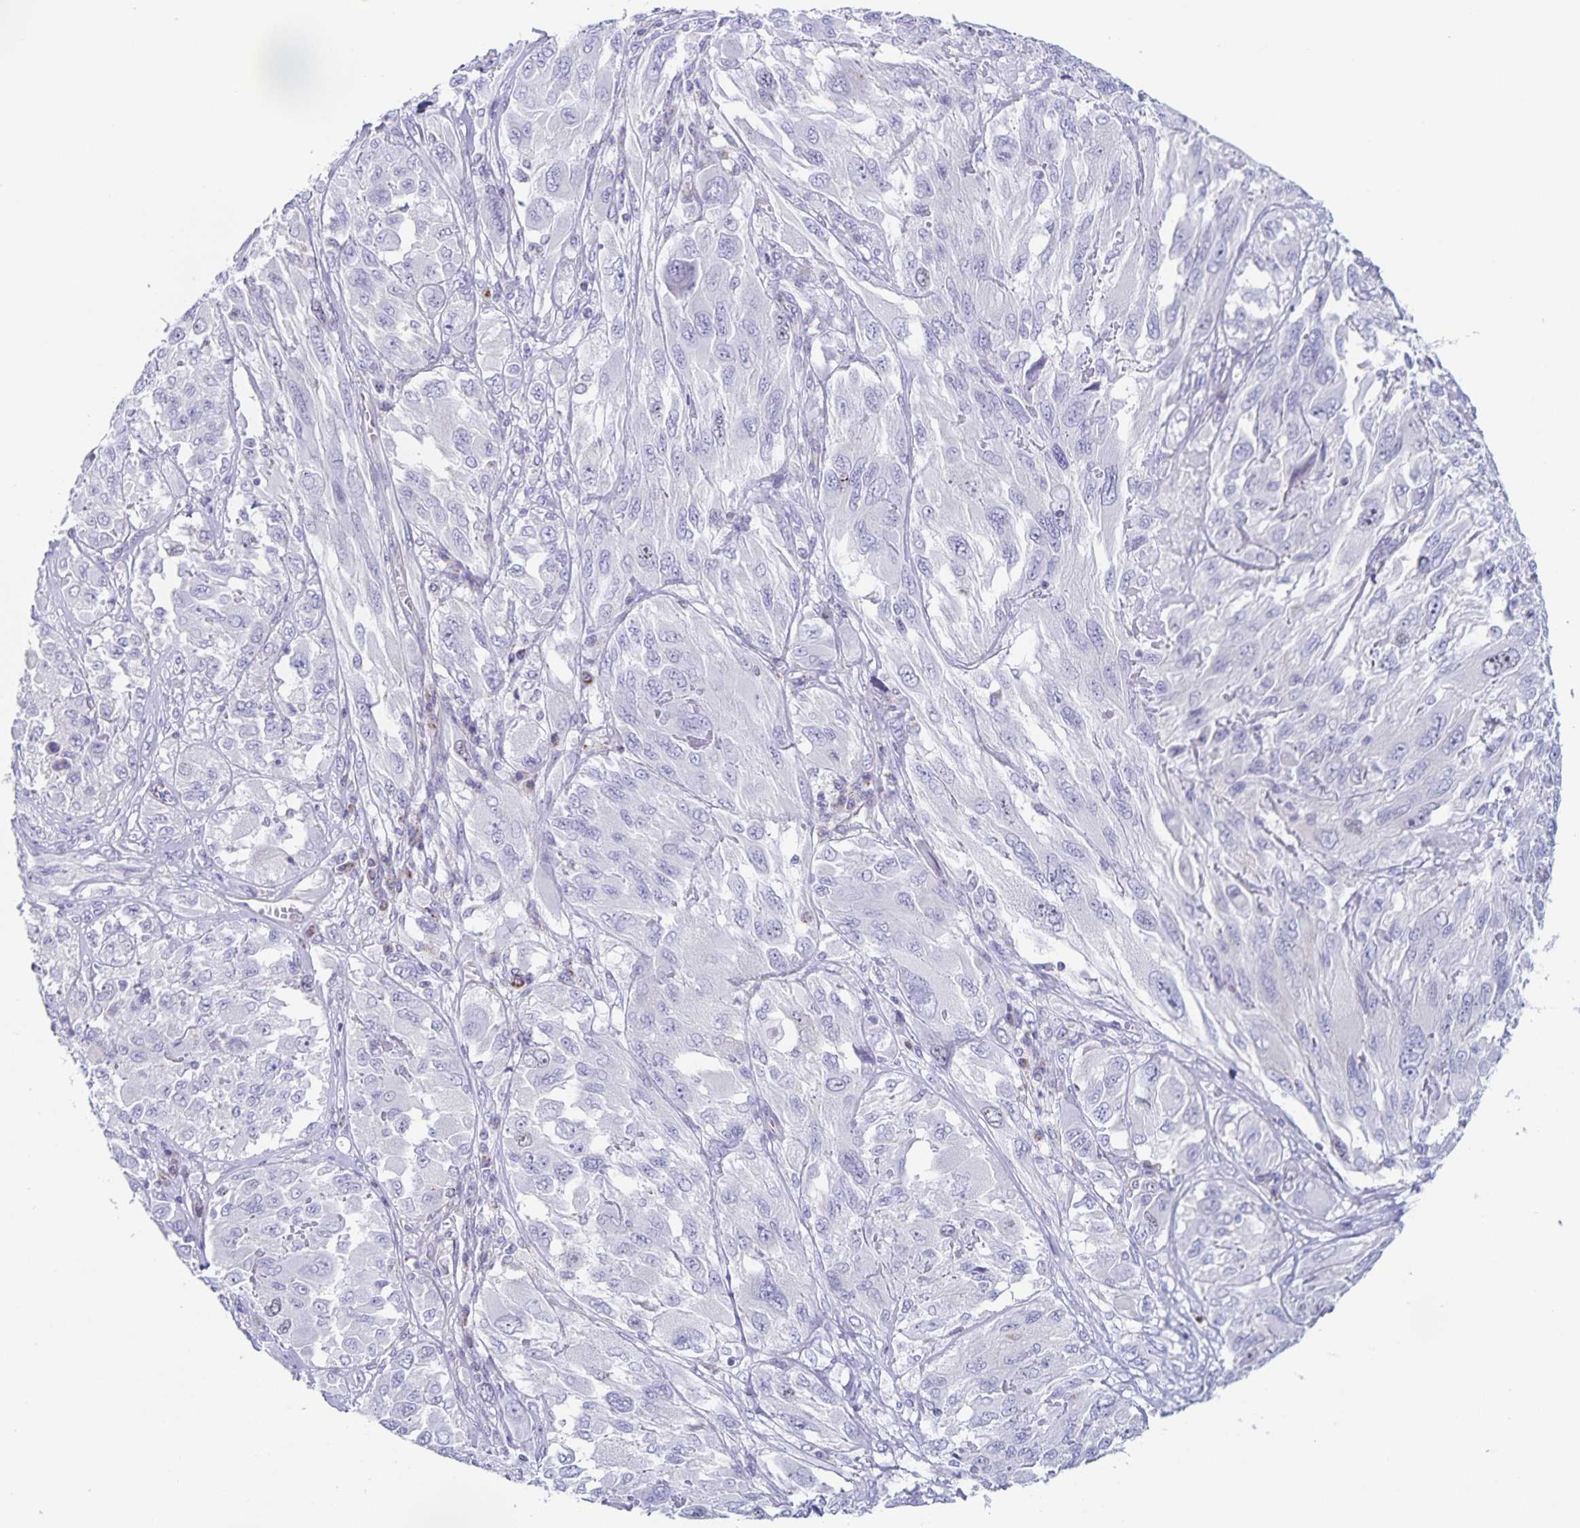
{"staining": {"intensity": "negative", "quantity": "none", "location": "none"}, "tissue": "melanoma", "cell_type": "Tumor cells", "image_type": "cancer", "snomed": [{"axis": "morphology", "description": "Malignant melanoma, NOS"}, {"axis": "topography", "description": "Skin"}], "caption": "Immunohistochemical staining of human malignant melanoma displays no significant positivity in tumor cells.", "gene": "CENPH", "patient": {"sex": "female", "age": 91}}